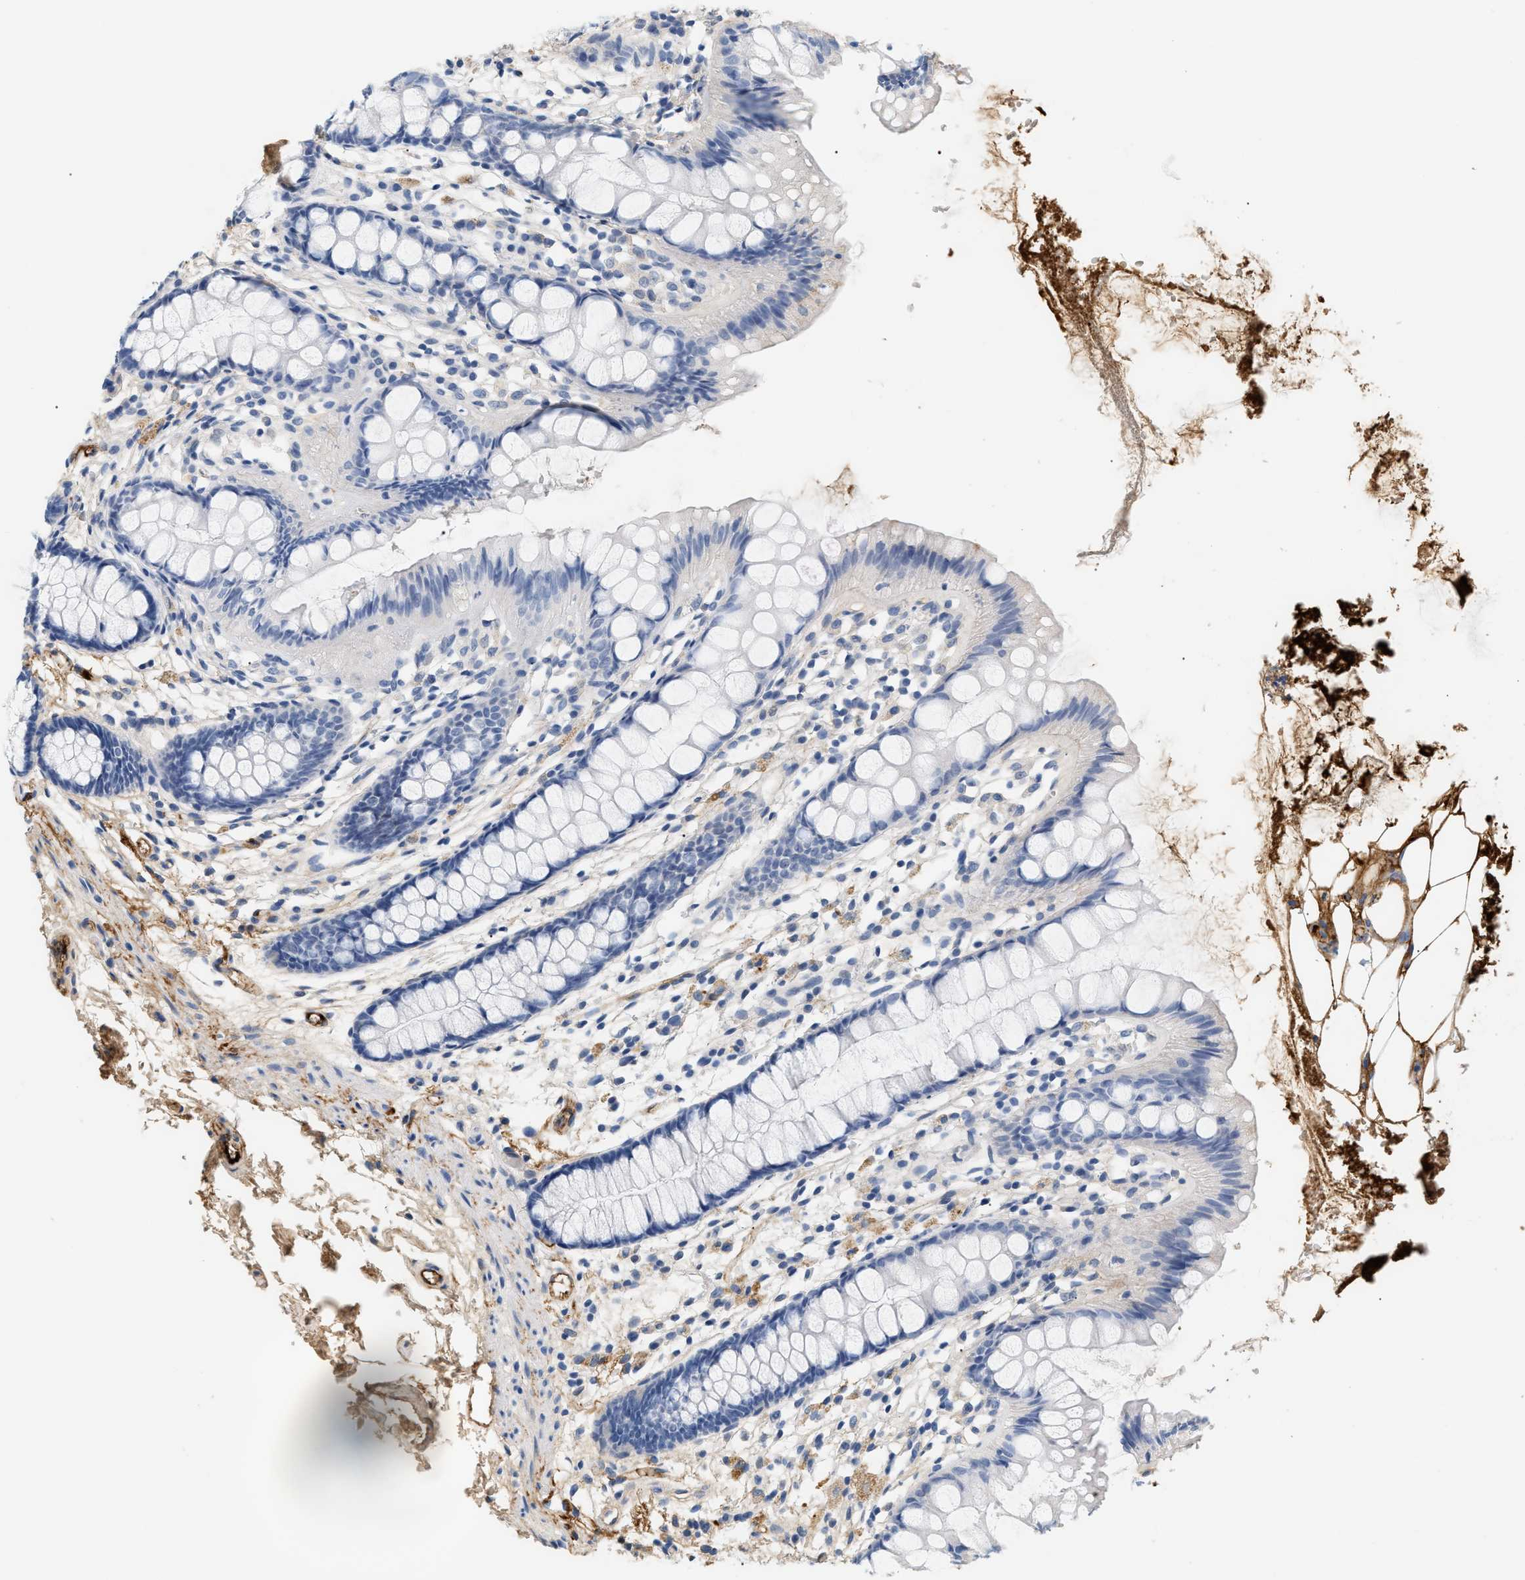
{"staining": {"intensity": "negative", "quantity": "none", "location": "none"}, "tissue": "rectum", "cell_type": "Glandular cells", "image_type": "normal", "snomed": [{"axis": "morphology", "description": "Normal tissue, NOS"}, {"axis": "topography", "description": "Rectum"}], "caption": "This photomicrograph is of normal rectum stained with immunohistochemistry to label a protein in brown with the nuclei are counter-stained blue. There is no expression in glandular cells. (Stains: DAB (3,3'-diaminobenzidine) immunohistochemistry (IHC) with hematoxylin counter stain, Microscopy: brightfield microscopy at high magnification).", "gene": "CFH", "patient": {"sex": "female", "age": 66}}